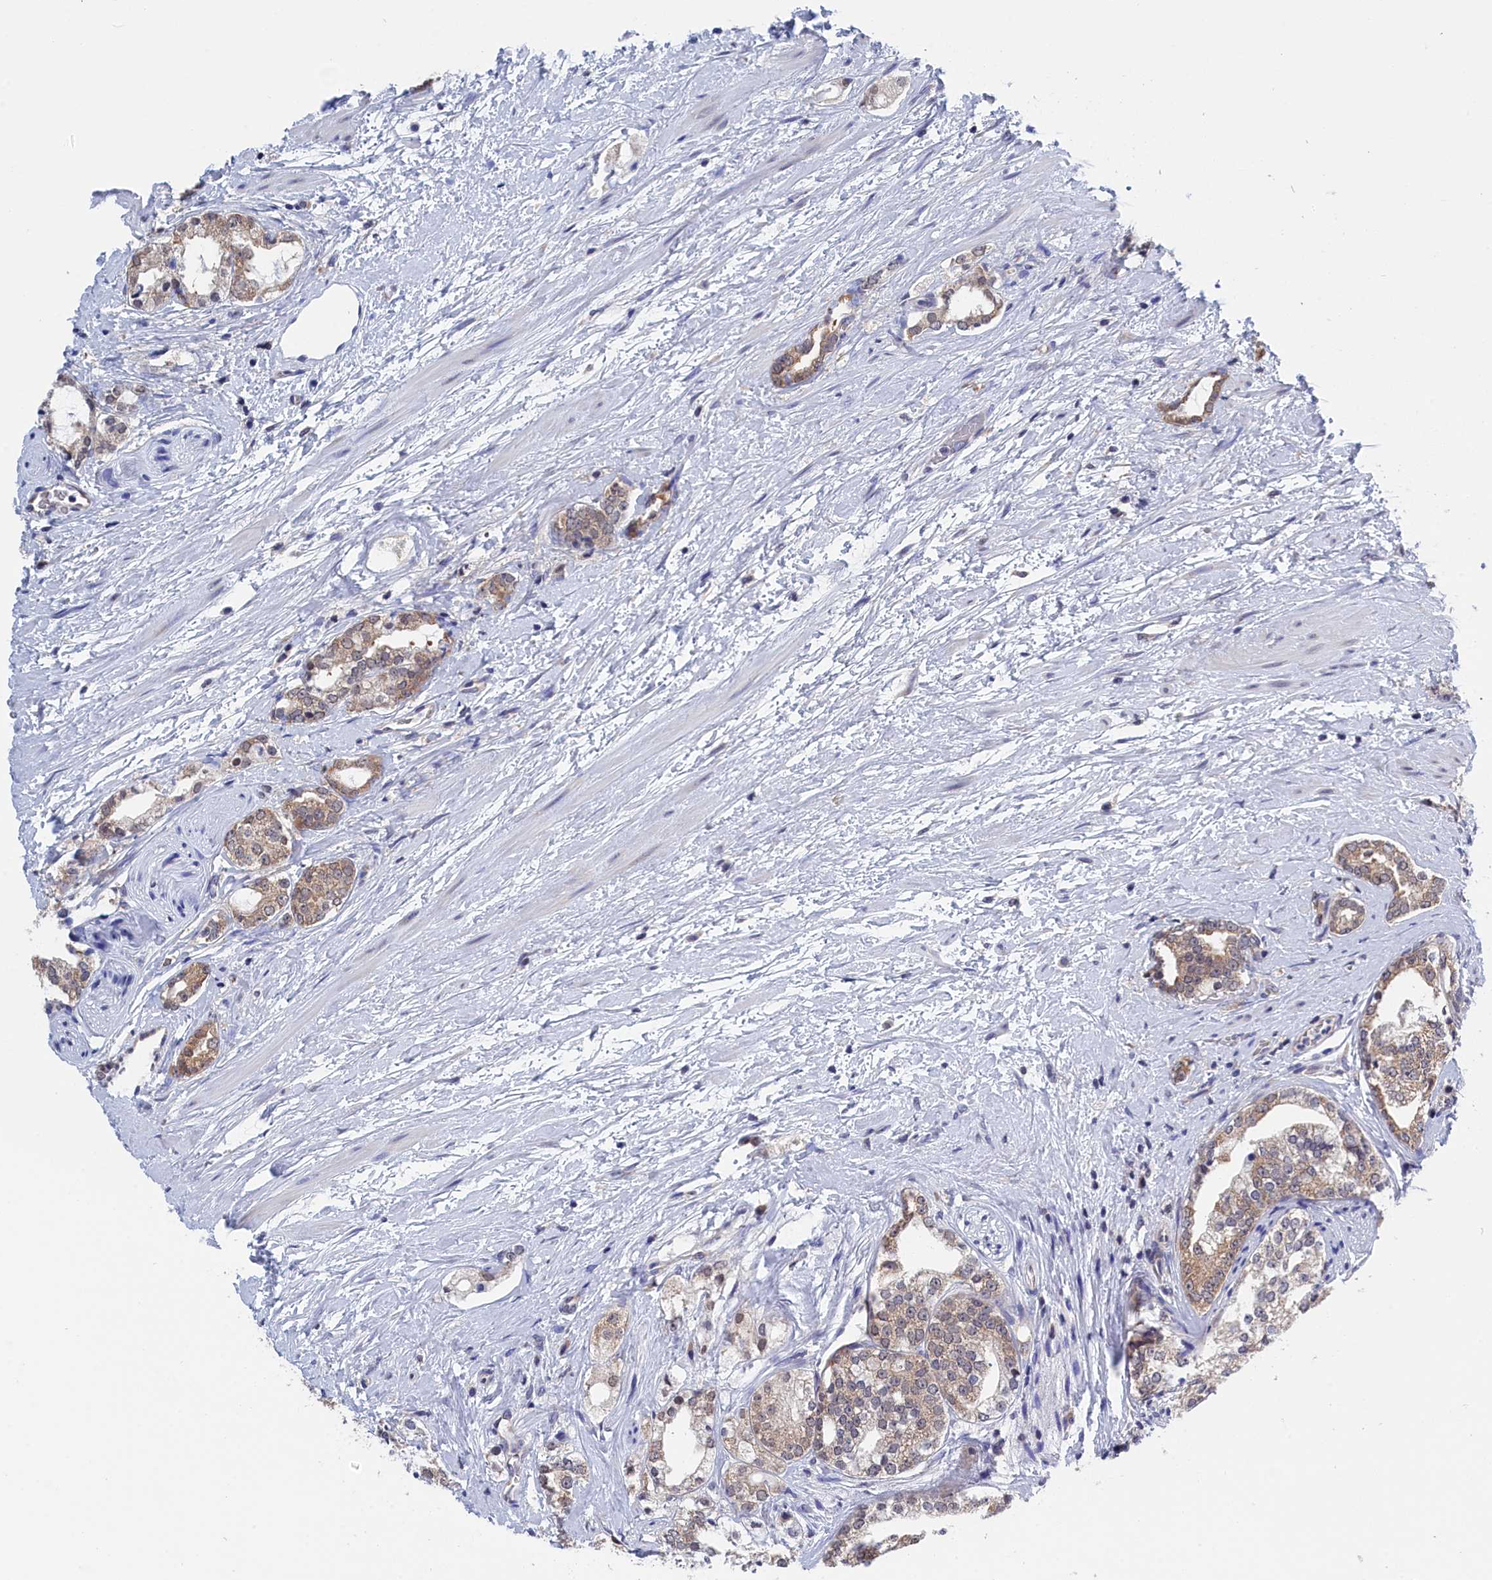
{"staining": {"intensity": "weak", "quantity": ">75%", "location": "cytoplasmic/membranous"}, "tissue": "prostate cancer", "cell_type": "Tumor cells", "image_type": "cancer", "snomed": [{"axis": "morphology", "description": "Adenocarcinoma, High grade"}, {"axis": "topography", "description": "Prostate"}], "caption": "Human prostate cancer stained with a protein marker reveals weak staining in tumor cells.", "gene": "PGP", "patient": {"sex": "male", "age": 64}}